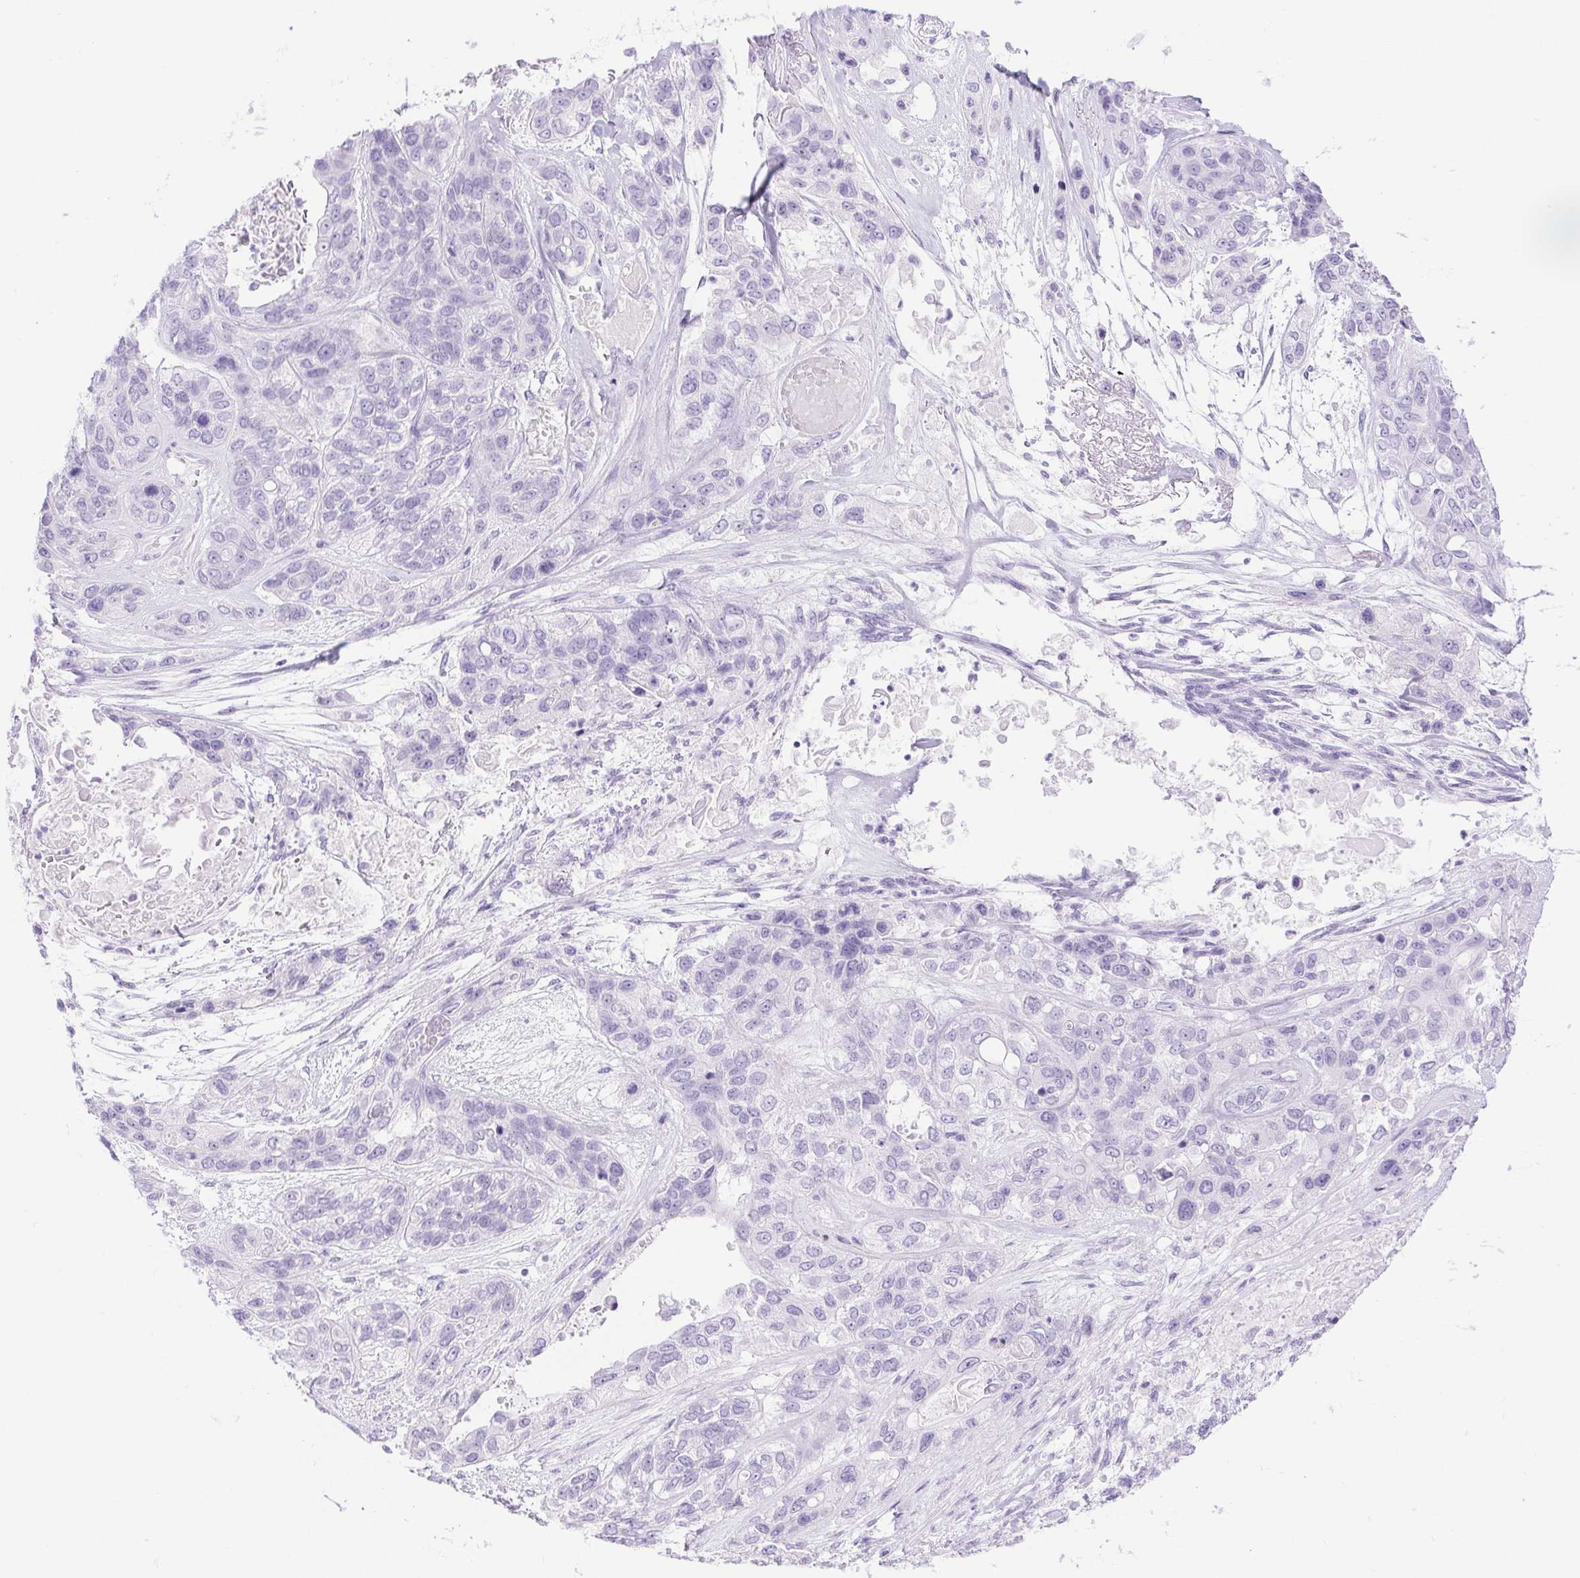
{"staining": {"intensity": "negative", "quantity": "none", "location": "none"}, "tissue": "lung cancer", "cell_type": "Tumor cells", "image_type": "cancer", "snomed": [{"axis": "morphology", "description": "Squamous cell carcinoma, NOS"}, {"axis": "topography", "description": "Lung"}], "caption": "The image displays no significant expression in tumor cells of lung squamous cell carcinoma.", "gene": "ERP27", "patient": {"sex": "female", "age": 70}}